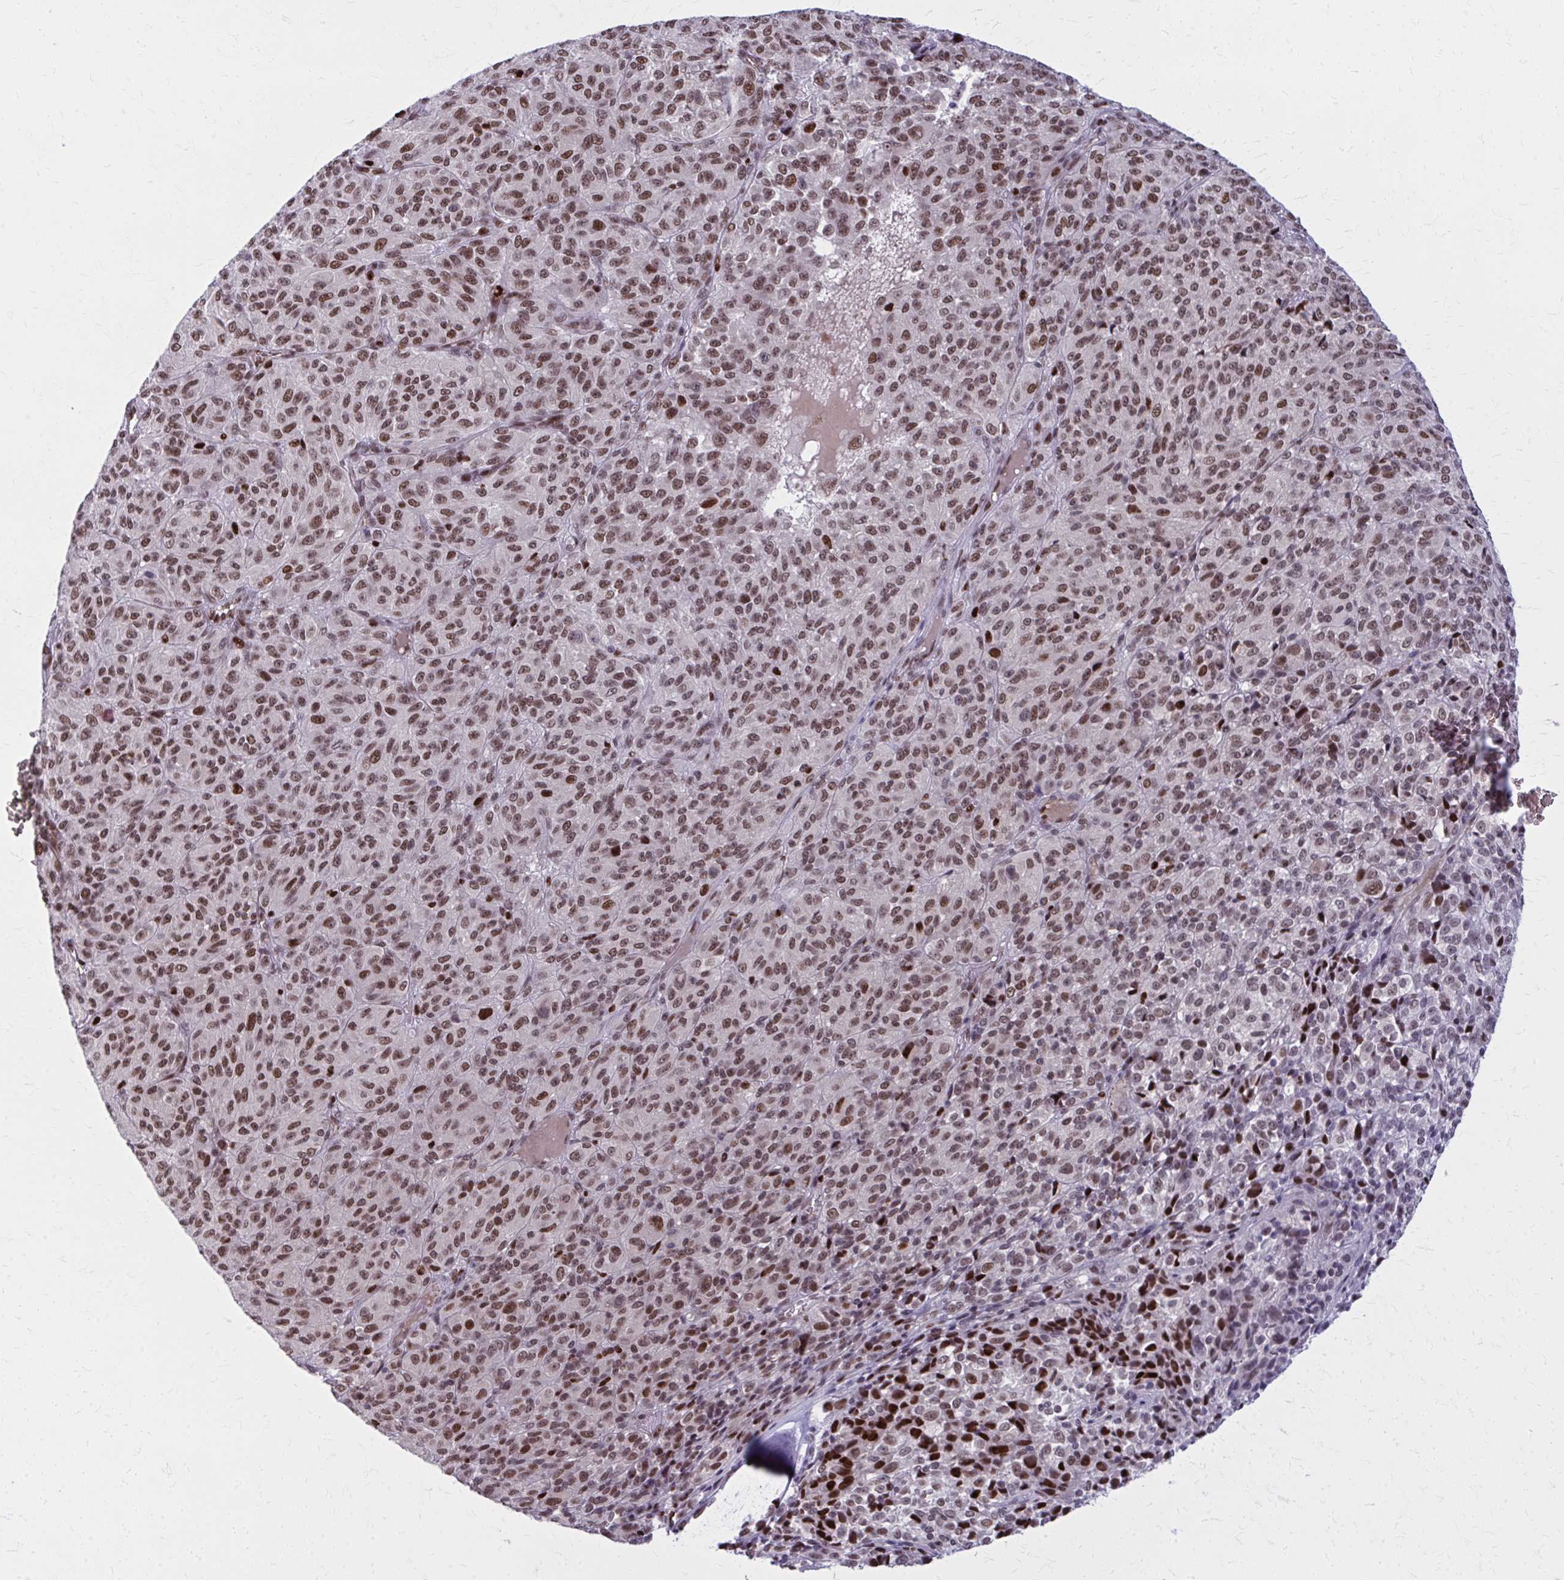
{"staining": {"intensity": "moderate", "quantity": ">75%", "location": "nuclear"}, "tissue": "melanoma", "cell_type": "Tumor cells", "image_type": "cancer", "snomed": [{"axis": "morphology", "description": "Malignant melanoma, Metastatic site"}, {"axis": "topography", "description": "Brain"}], "caption": "There is medium levels of moderate nuclear positivity in tumor cells of malignant melanoma (metastatic site), as demonstrated by immunohistochemical staining (brown color).", "gene": "ZNF559", "patient": {"sex": "female", "age": 56}}